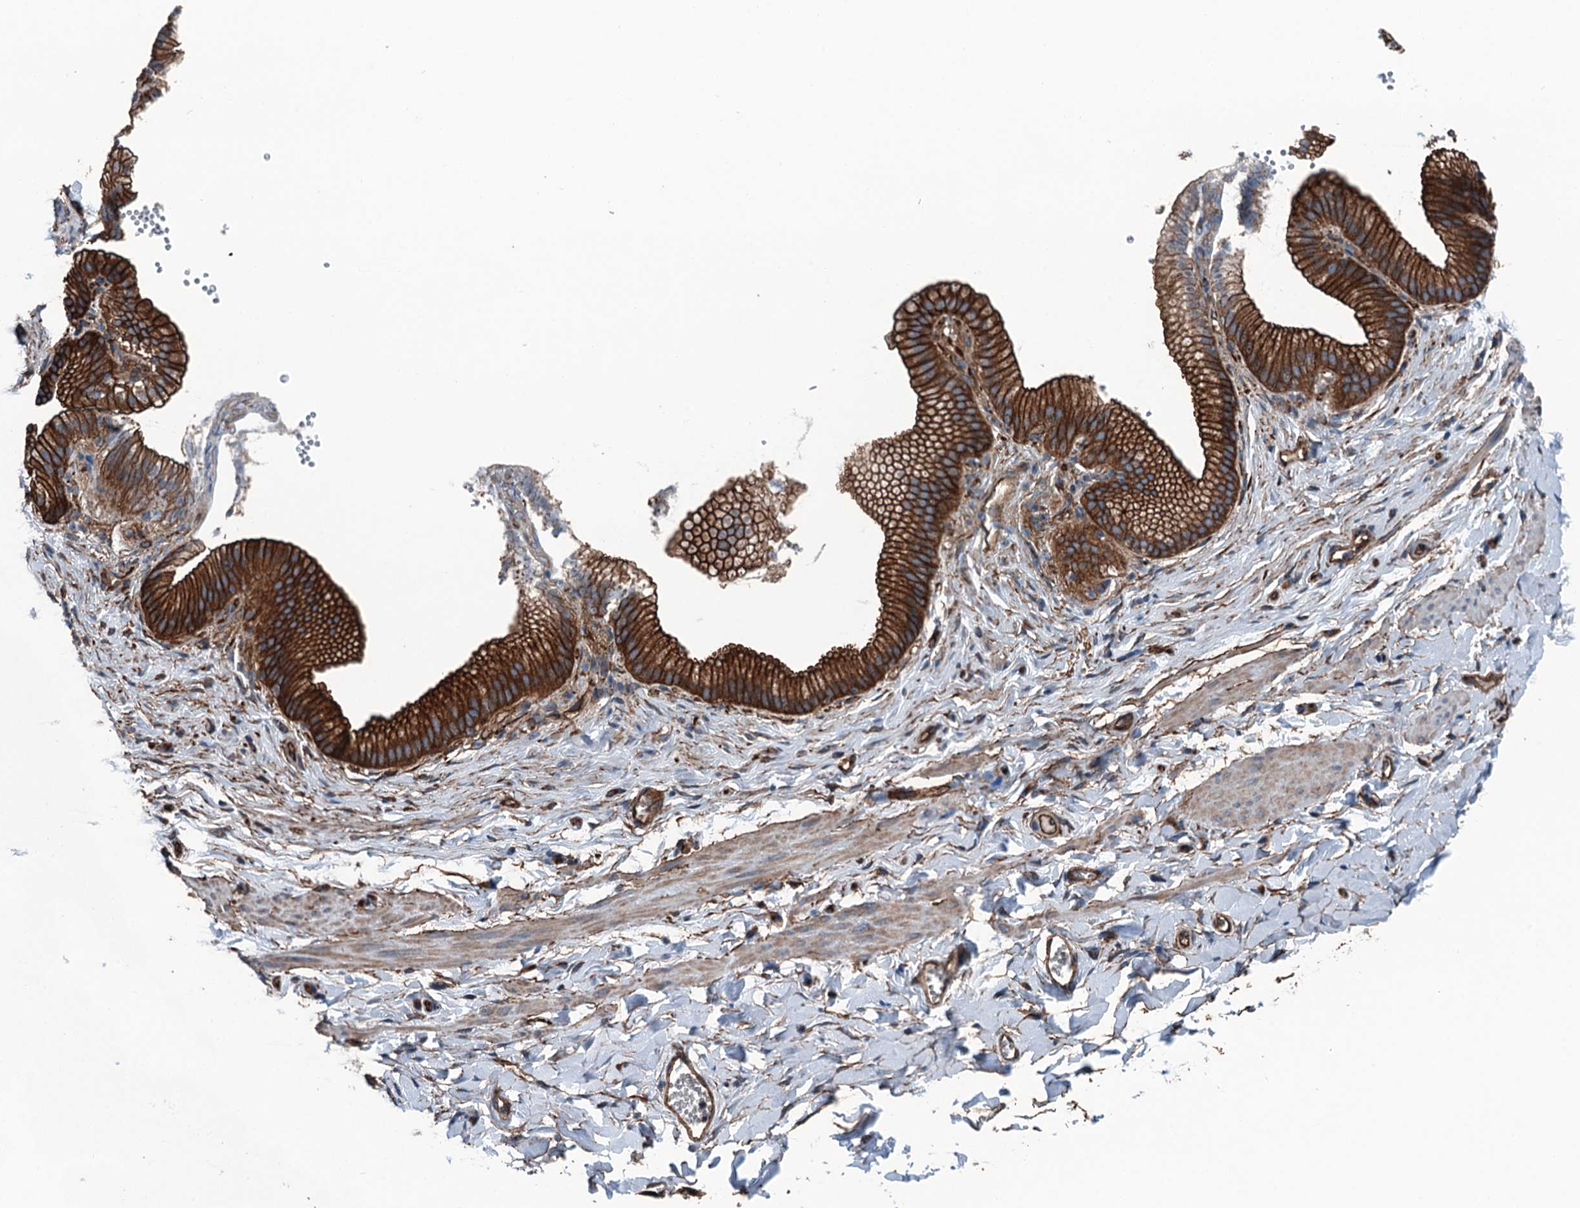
{"staining": {"intensity": "moderate", "quantity": ">75%", "location": "cytoplasmic/membranous"}, "tissue": "adipose tissue", "cell_type": "Adipocytes", "image_type": "normal", "snomed": [{"axis": "morphology", "description": "Normal tissue, NOS"}, {"axis": "topography", "description": "Gallbladder"}, {"axis": "topography", "description": "Peripheral nerve tissue"}], "caption": "DAB immunohistochemical staining of benign human adipose tissue displays moderate cytoplasmic/membranous protein expression in approximately >75% of adipocytes.", "gene": "NMRAL1", "patient": {"sex": "male", "age": 38}}